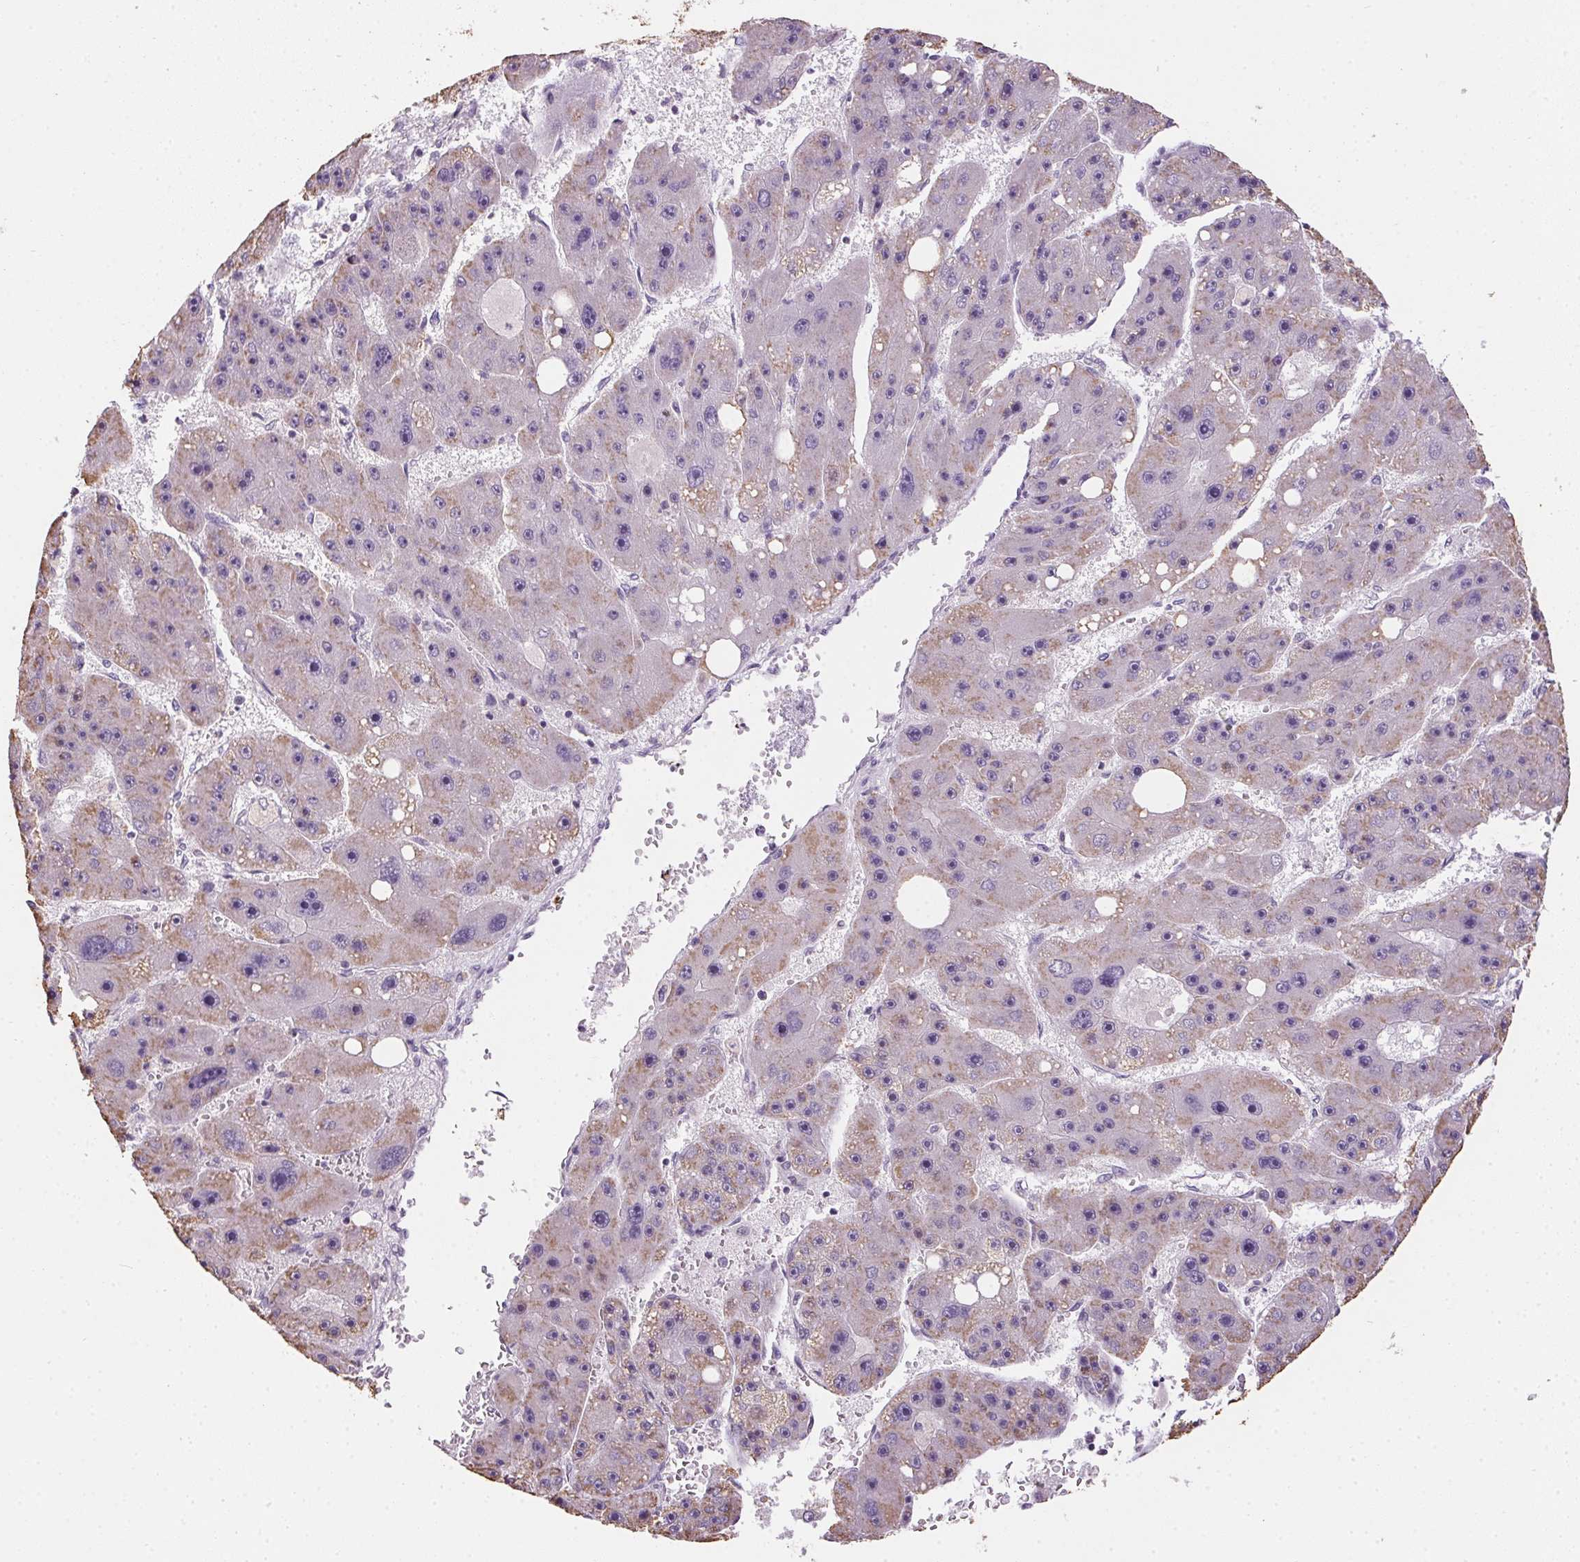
{"staining": {"intensity": "weak", "quantity": "<25%", "location": "cytoplasmic/membranous"}, "tissue": "liver cancer", "cell_type": "Tumor cells", "image_type": "cancer", "snomed": [{"axis": "morphology", "description": "Carcinoma, Hepatocellular, NOS"}, {"axis": "topography", "description": "Liver"}], "caption": "Tumor cells are negative for protein expression in human liver cancer.", "gene": "SPACA9", "patient": {"sex": "female", "age": 61}}